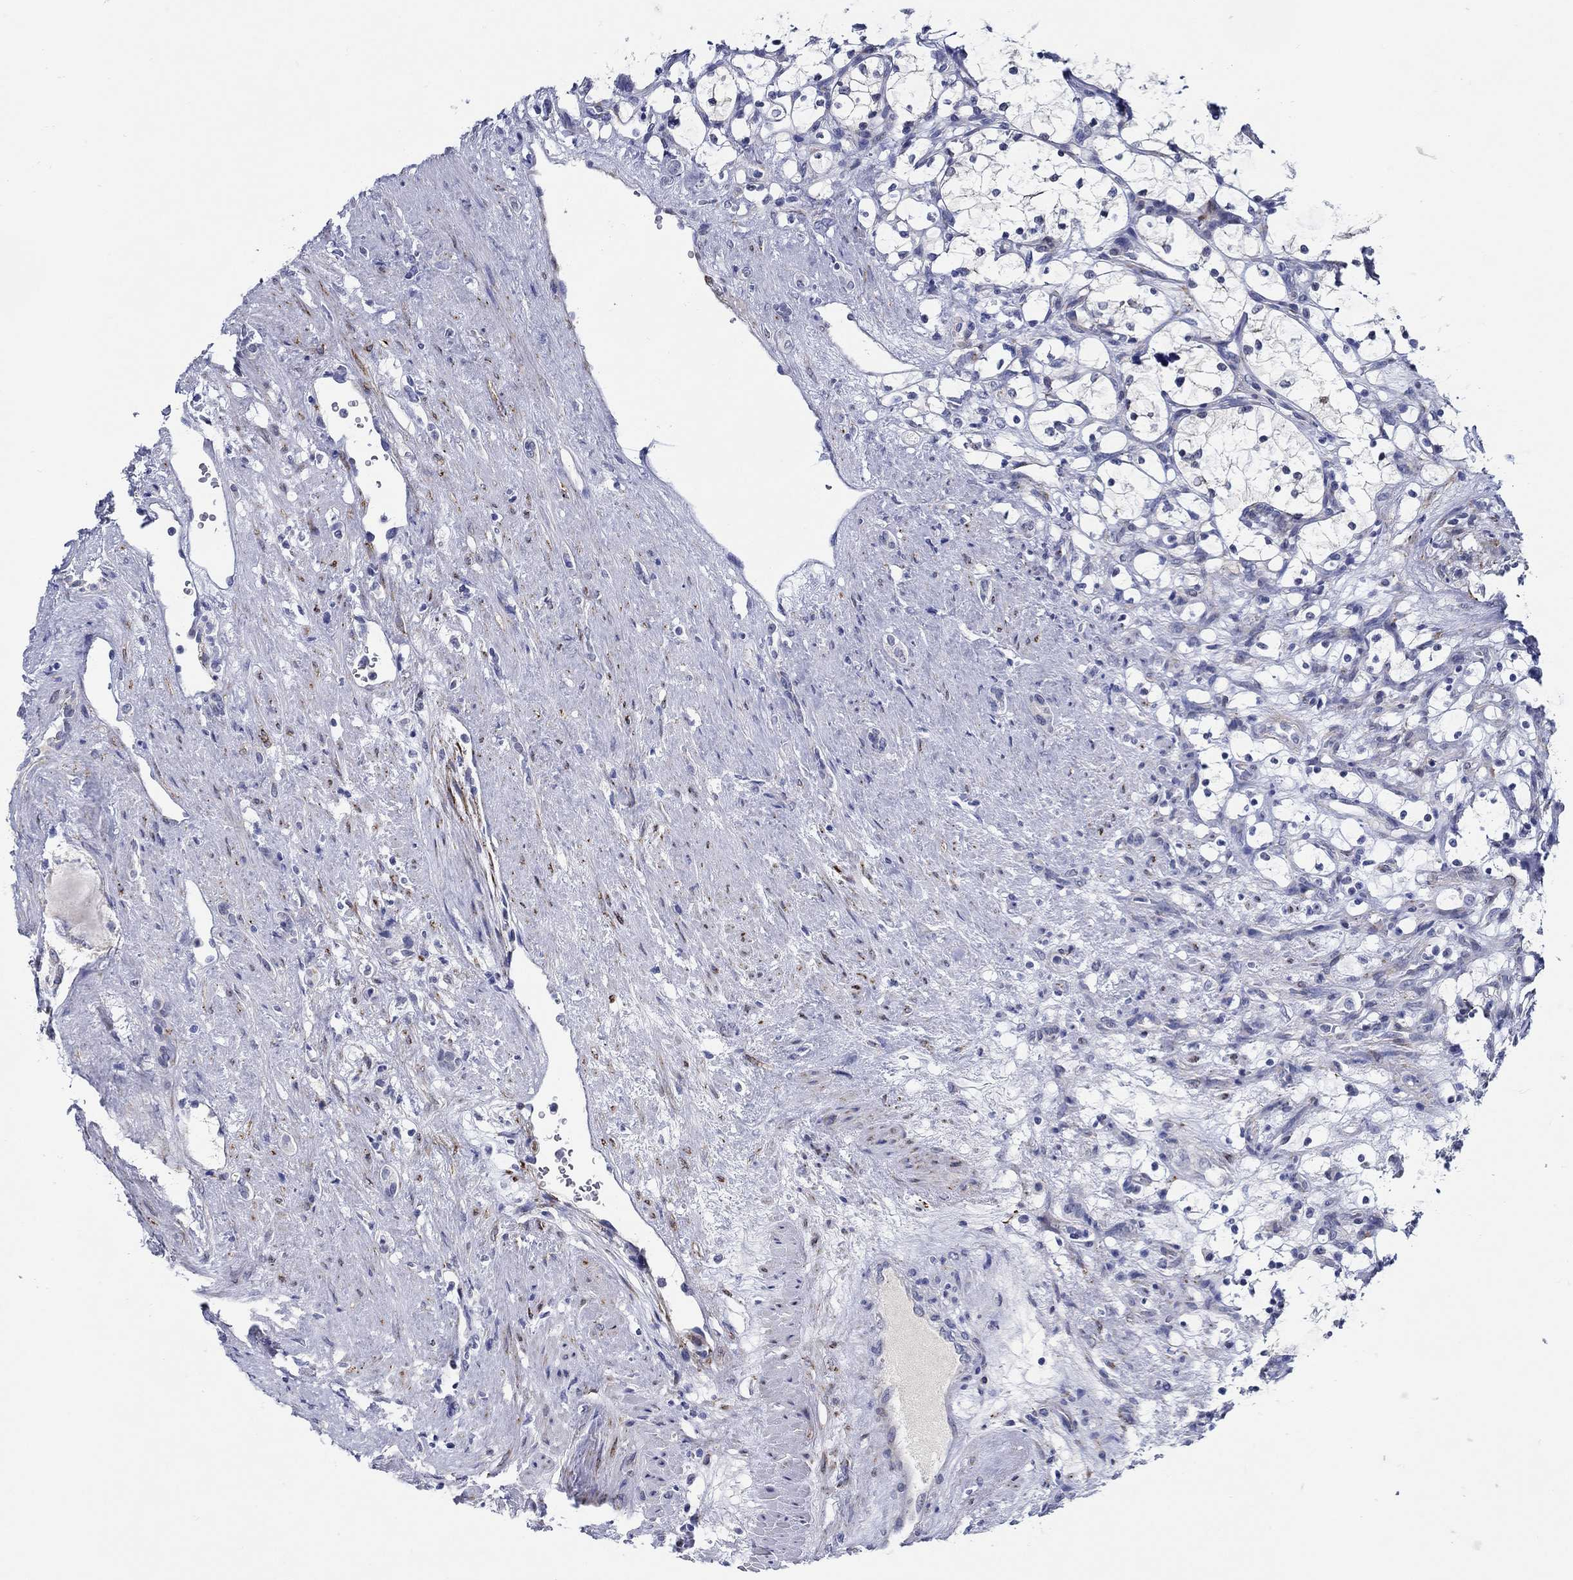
{"staining": {"intensity": "negative", "quantity": "none", "location": "none"}, "tissue": "renal cancer", "cell_type": "Tumor cells", "image_type": "cancer", "snomed": [{"axis": "morphology", "description": "Adenocarcinoma, NOS"}, {"axis": "topography", "description": "Kidney"}], "caption": "Immunohistochemical staining of human adenocarcinoma (renal) shows no significant staining in tumor cells.", "gene": "MC2R", "patient": {"sex": "female", "age": 69}}